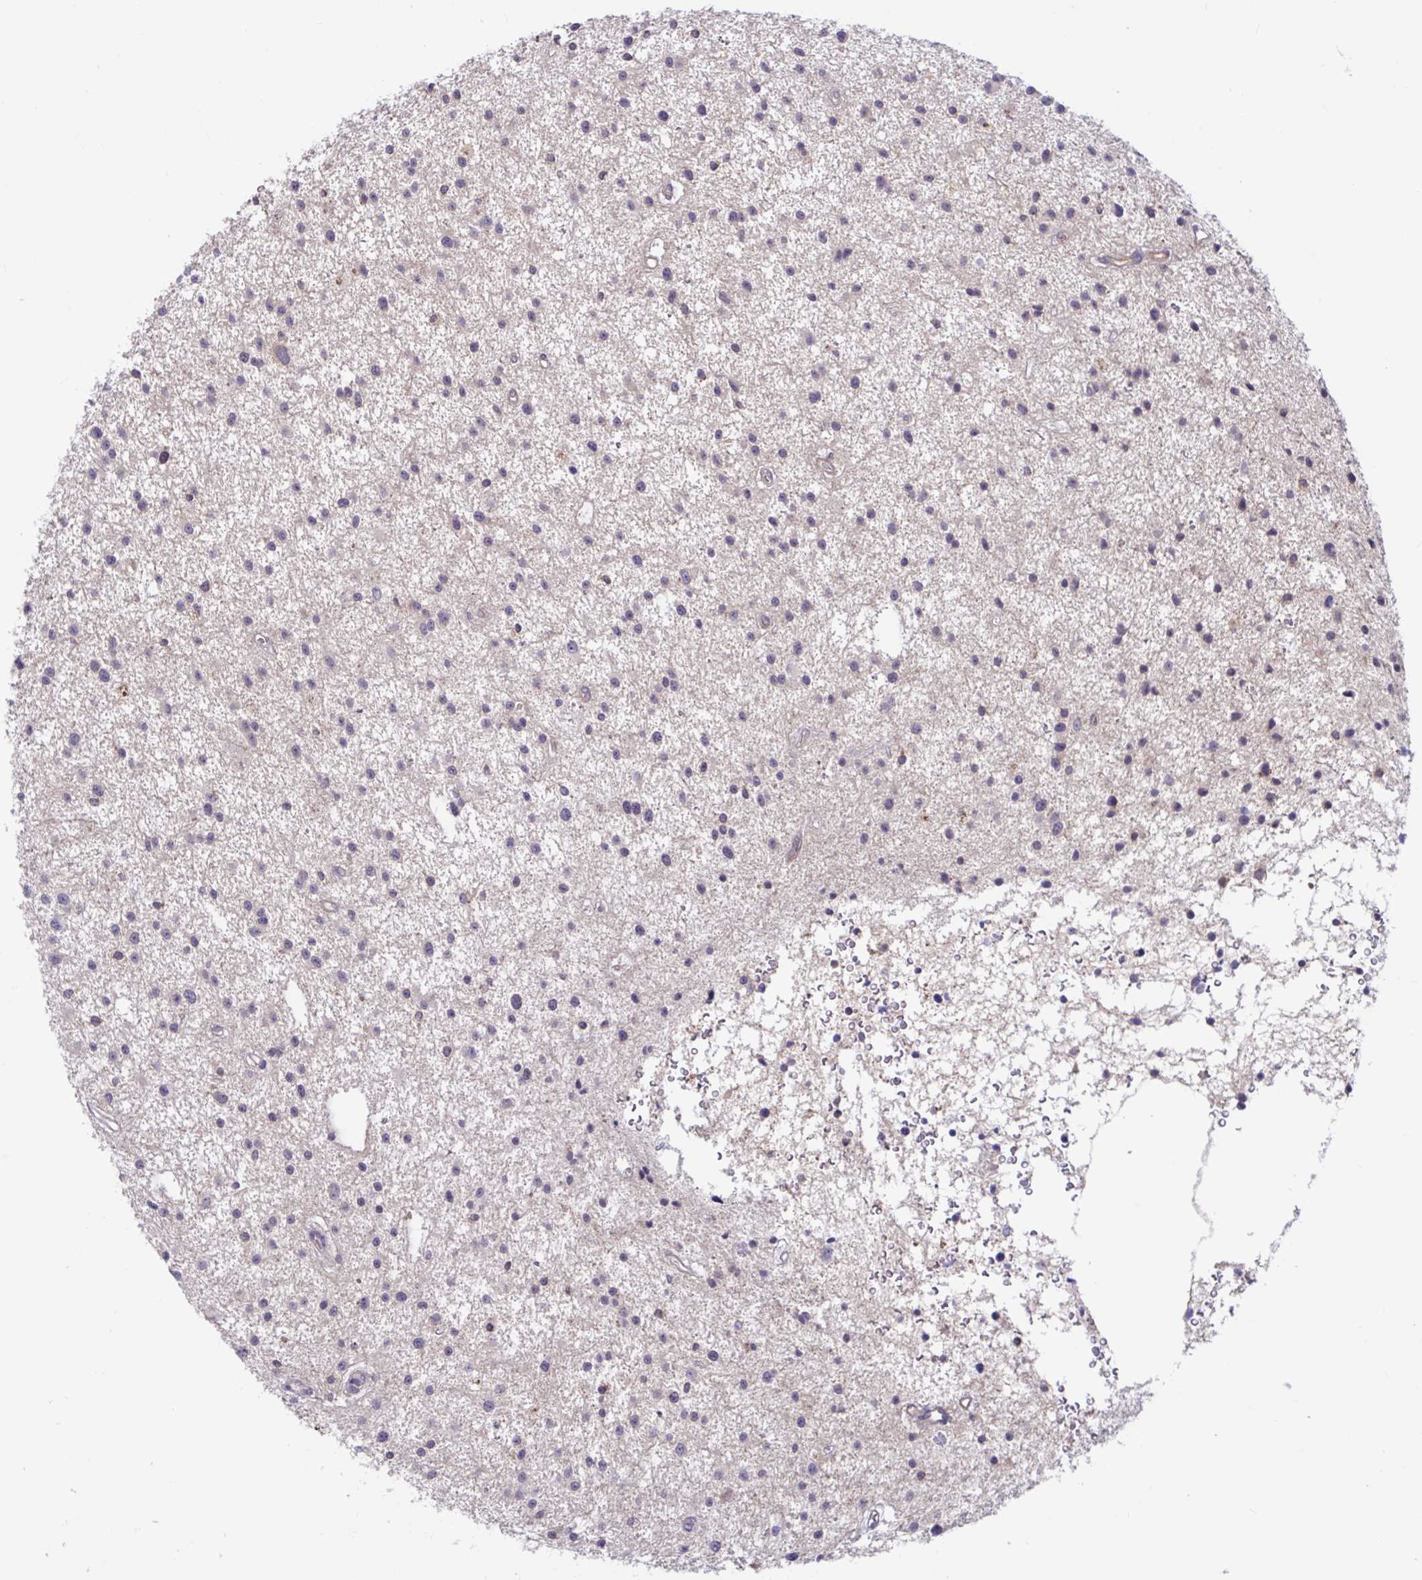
{"staining": {"intensity": "negative", "quantity": "none", "location": "none"}, "tissue": "glioma", "cell_type": "Tumor cells", "image_type": "cancer", "snomed": [{"axis": "morphology", "description": "Glioma, malignant, Low grade"}, {"axis": "topography", "description": "Brain"}], "caption": "Human low-grade glioma (malignant) stained for a protein using immunohistochemistry (IHC) demonstrates no positivity in tumor cells.", "gene": "IST1", "patient": {"sex": "male", "age": 43}}